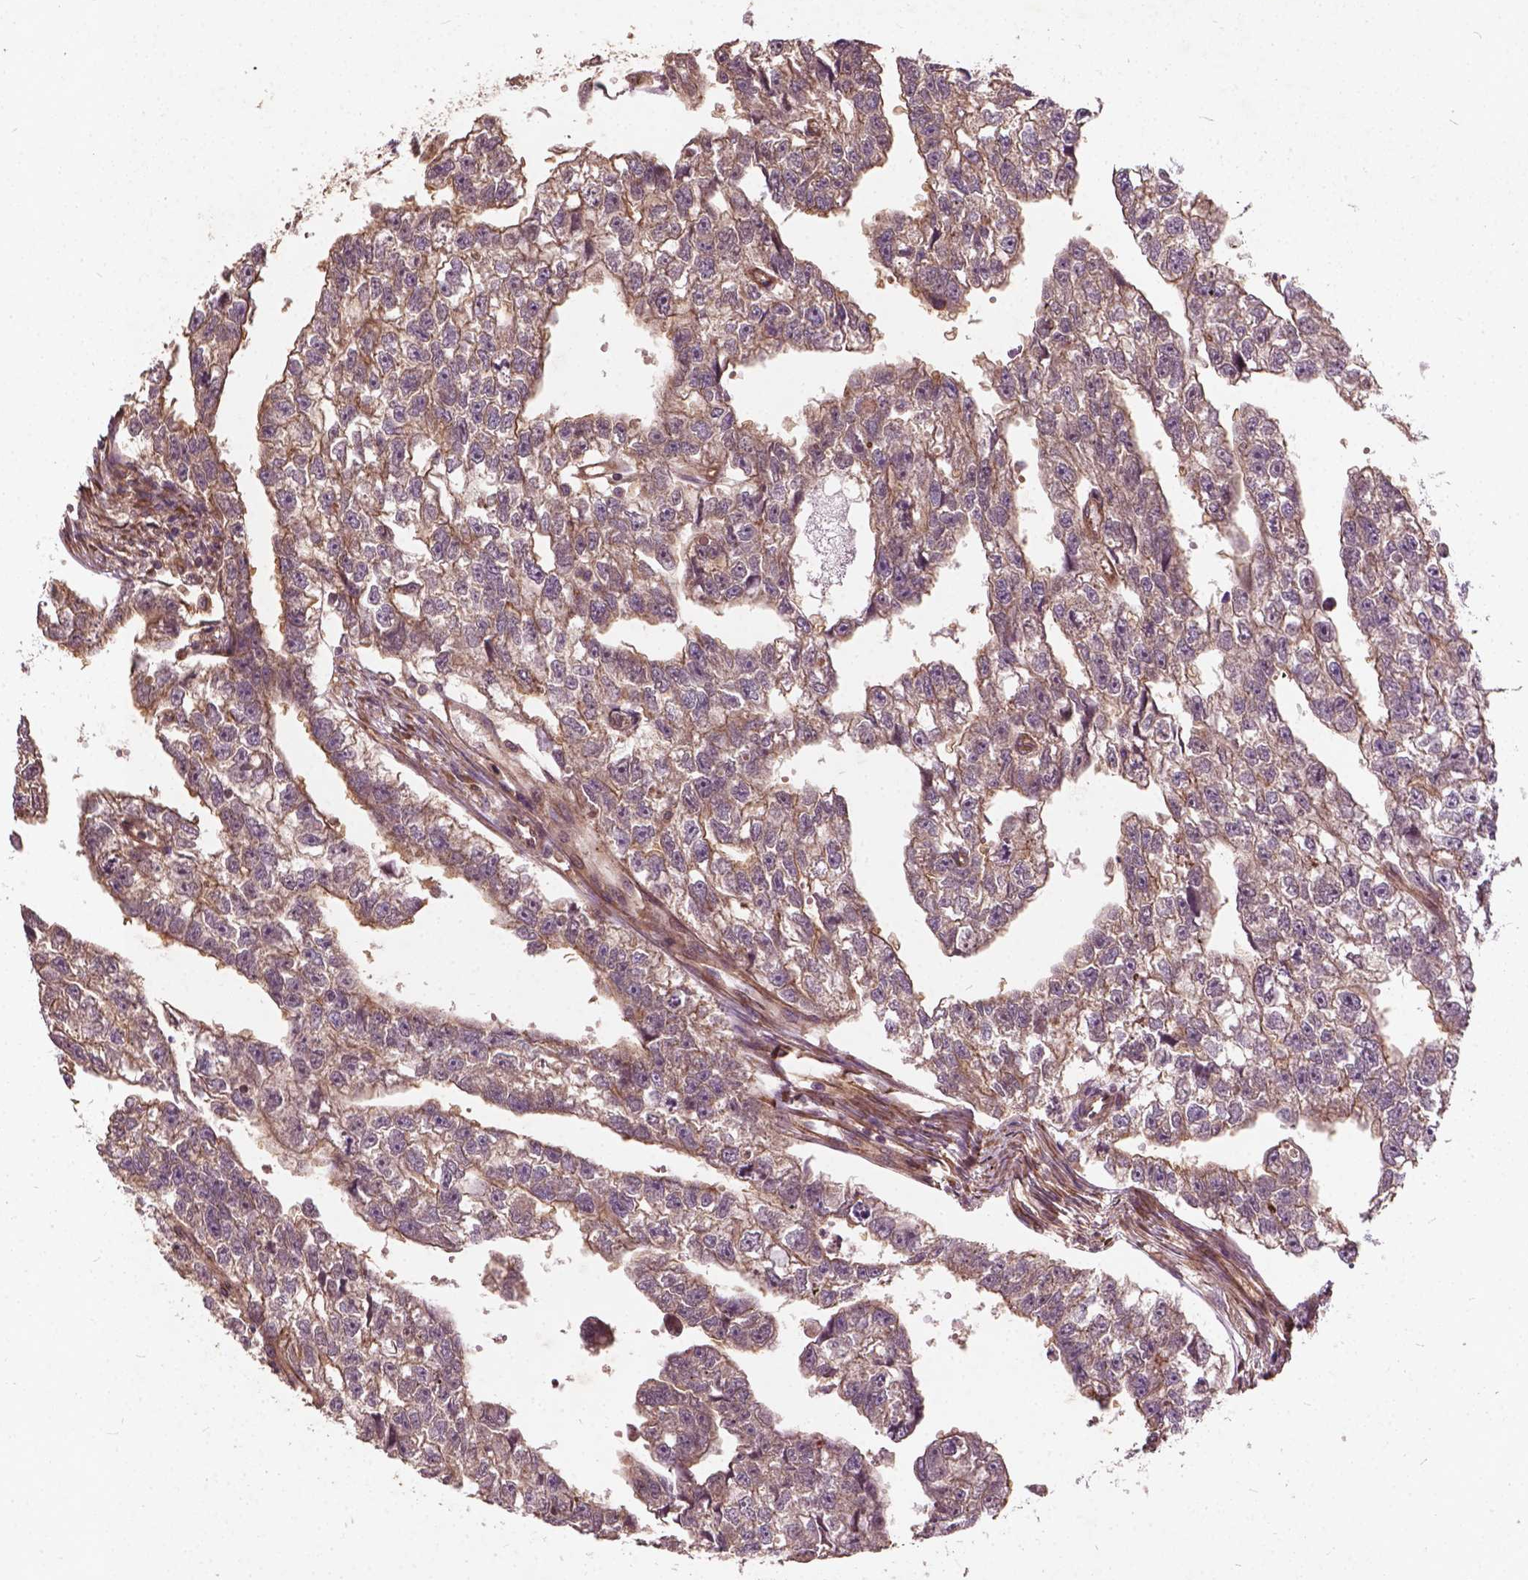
{"staining": {"intensity": "weak", "quantity": ">75%", "location": "cytoplasmic/membranous"}, "tissue": "testis cancer", "cell_type": "Tumor cells", "image_type": "cancer", "snomed": [{"axis": "morphology", "description": "Carcinoma, Embryonal, NOS"}, {"axis": "morphology", "description": "Teratoma, malignant, NOS"}, {"axis": "topography", "description": "Testis"}], "caption": "The photomicrograph shows immunohistochemical staining of testis cancer. There is weak cytoplasmic/membranous expression is seen in about >75% of tumor cells.", "gene": "UBXN2A", "patient": {"sex": "male", "age": 44}}